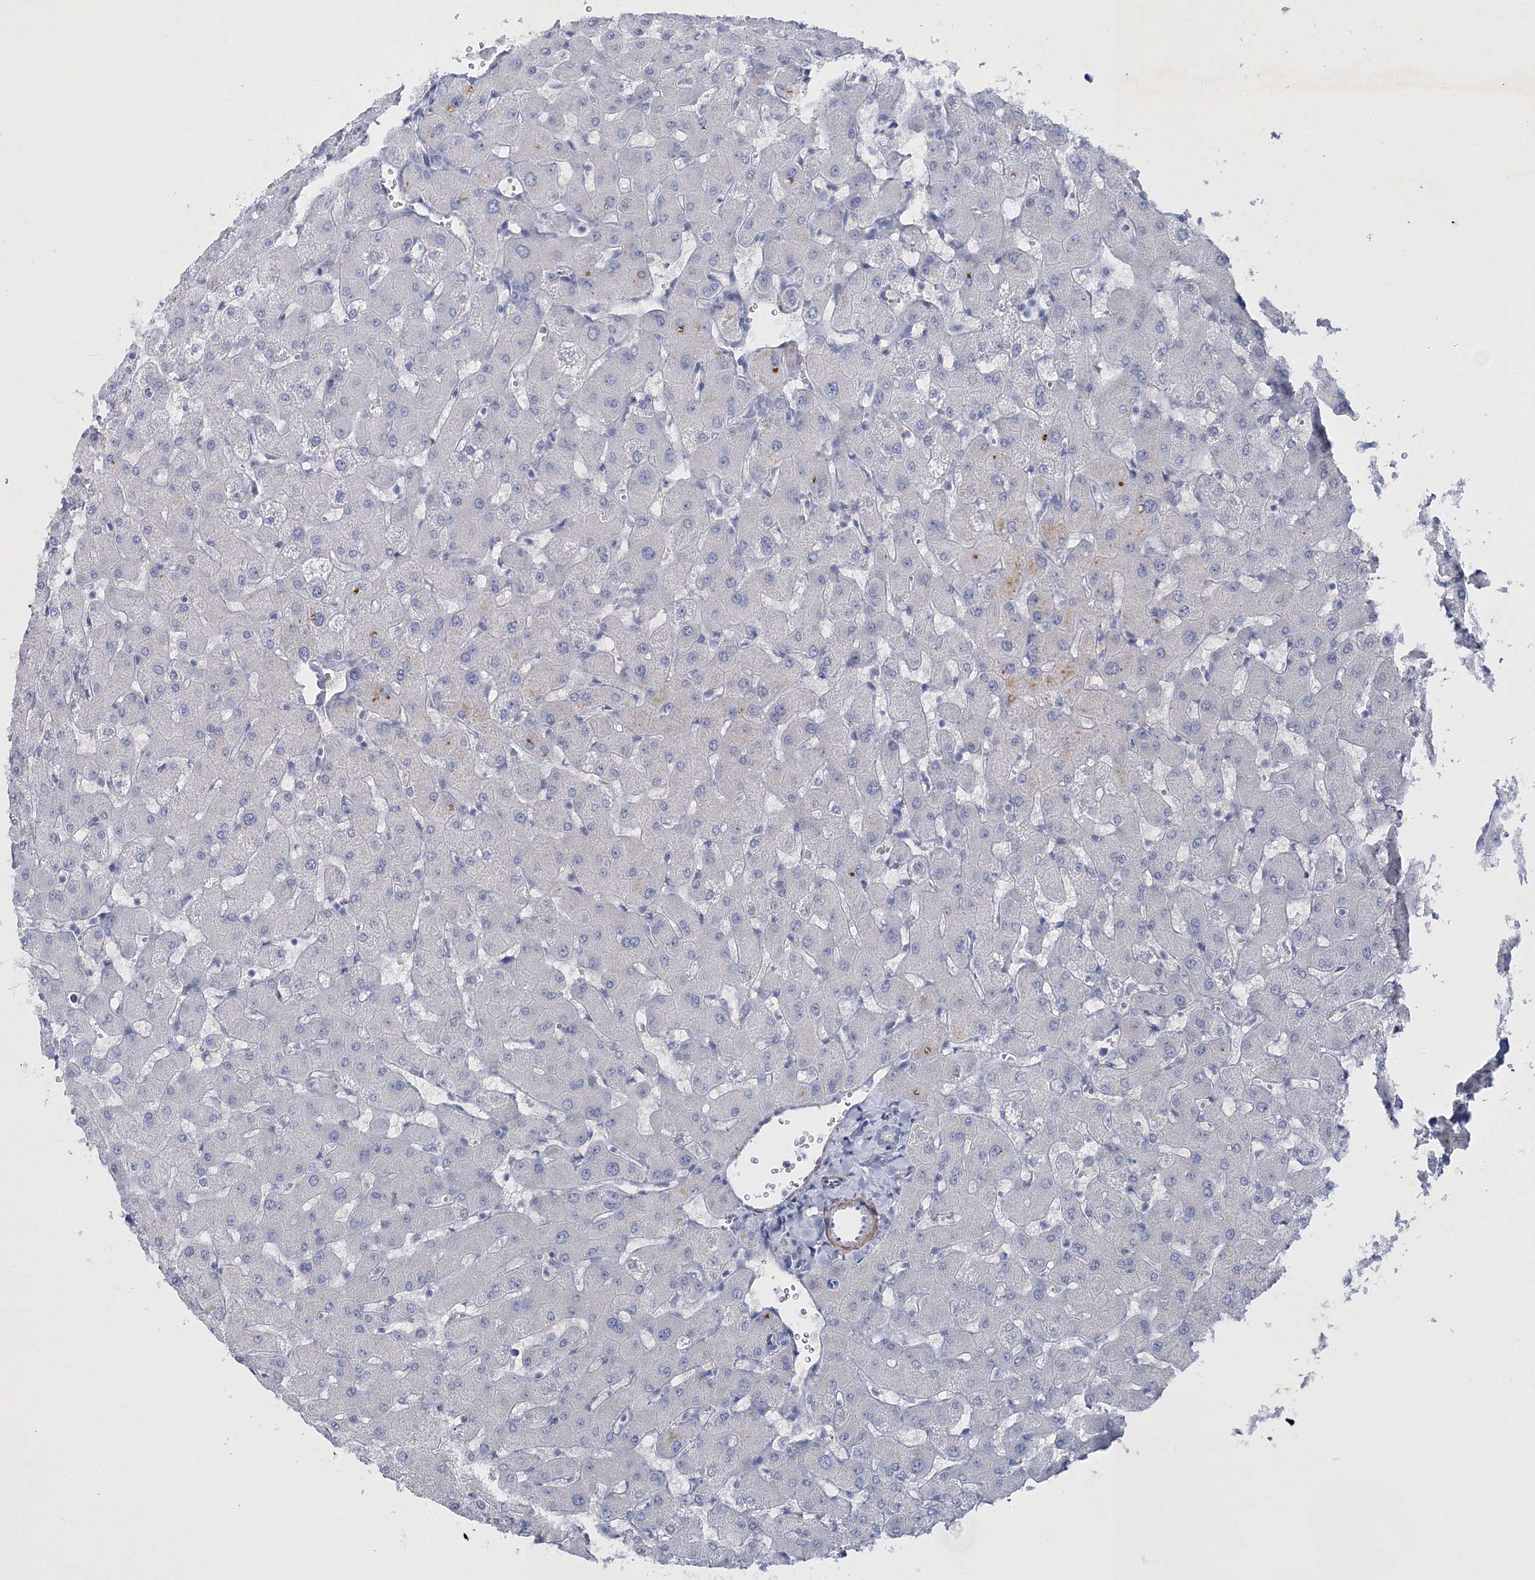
{"staining": {"intensity": "negative", "quantity": "none", "location": "none"}, "tissue": "liver", "cell_type": "Cholangiocytes", "image_type": "normal", "snomed": [{"axis": "morphology", "description": "Normal tissue, NOS"}, {"axis": "topography", "description": "Liver"}], "caption": "This is a photomicrograph of immunohistochemistry staining of normal liver, which shows no expression in cholangiocytes. (DAB immunohistochemistry (IHC), high magnification).", "gene": "RTN2", "patient": {"sex": "female", "age": 63}}